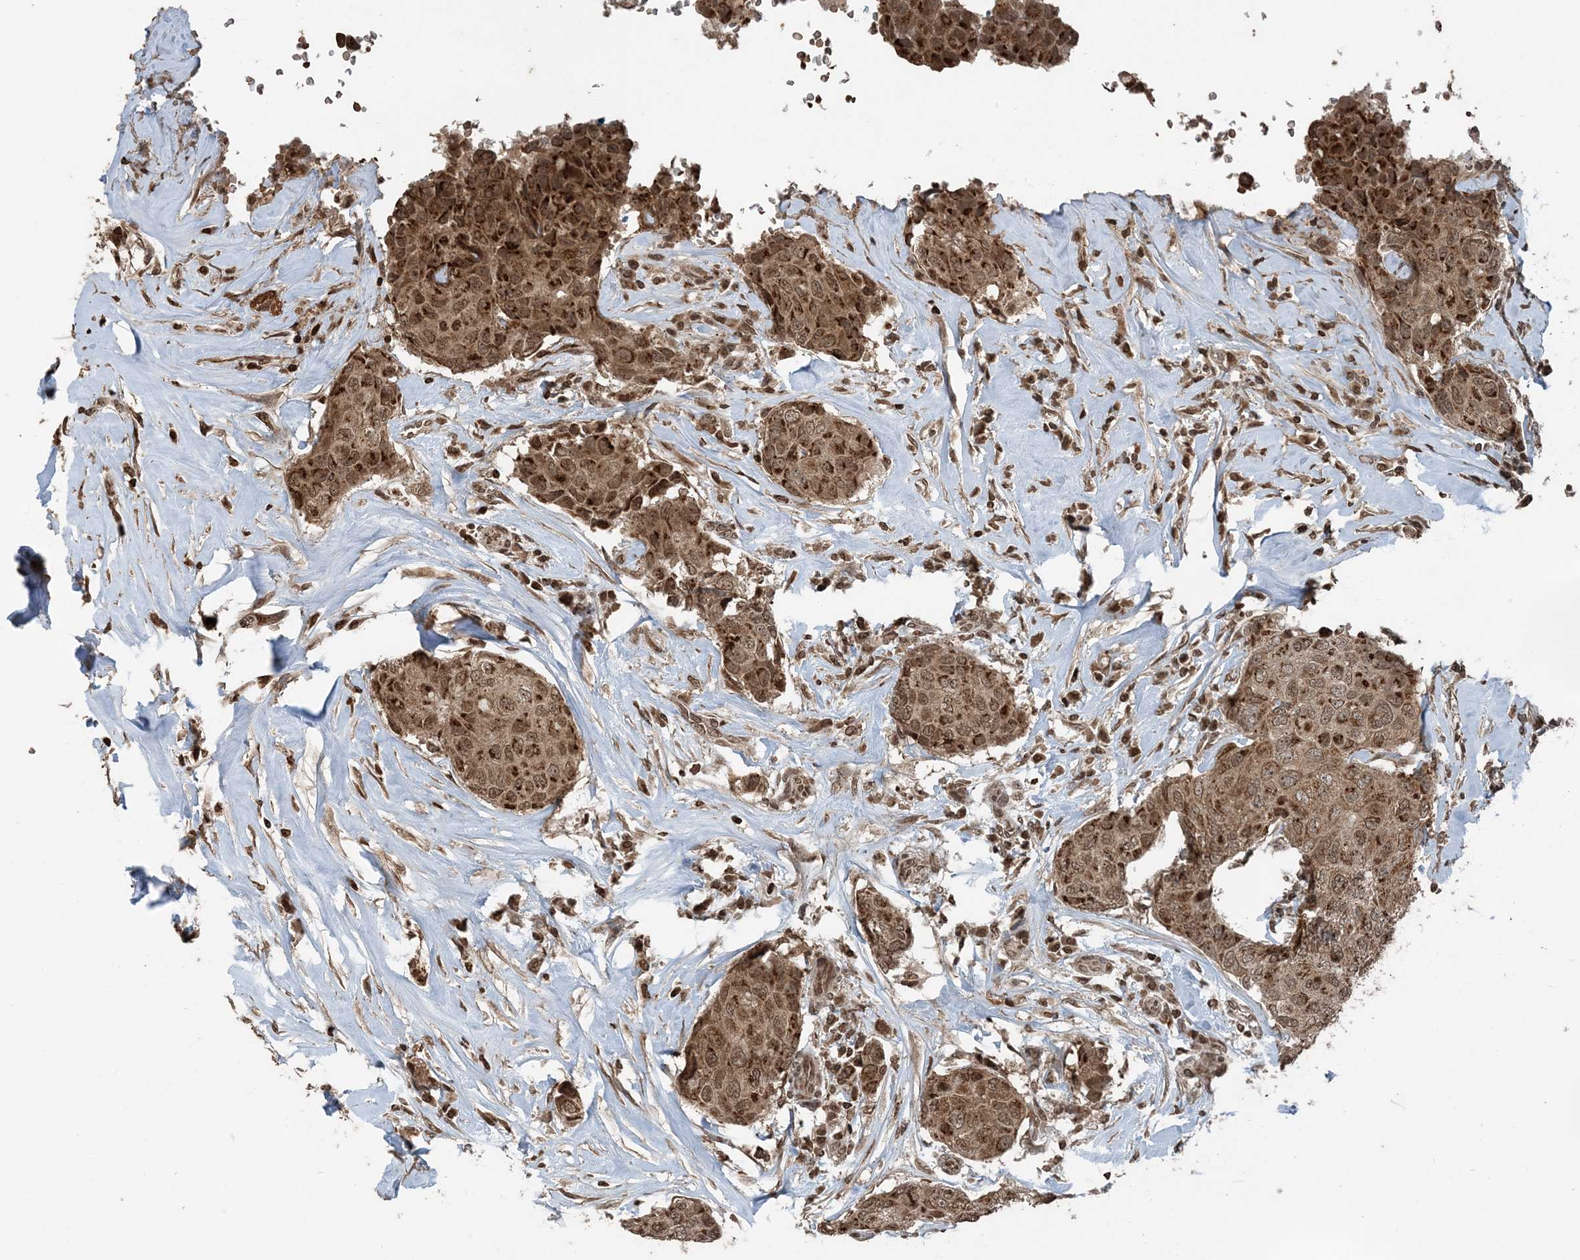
{"staining": {"intensity": "moderate", "quantity": ">75%", "location": "cytoplasmic/membranous,nuclear"}, "tissue": "breast cancer", "cell_type": "Tumor cells", "image_type": "cancer", "snomed": [{"axis": "morphology", "description": "Duct carcinoma"}, {"axis": "topography", "description": "Breast"}], "caption": "Breast cancer (infiltrating ductal carcinoma) stained with DAB (3,3'-diaminobenzidine) immunohistochemistry (IHC) displays medium levels of moderate cytoplasmic/membranous and nuclear staining in about >75% of tumor cells.", "gene": "ZFAND2B", "patient": {"sex": "female", "age": 80}}